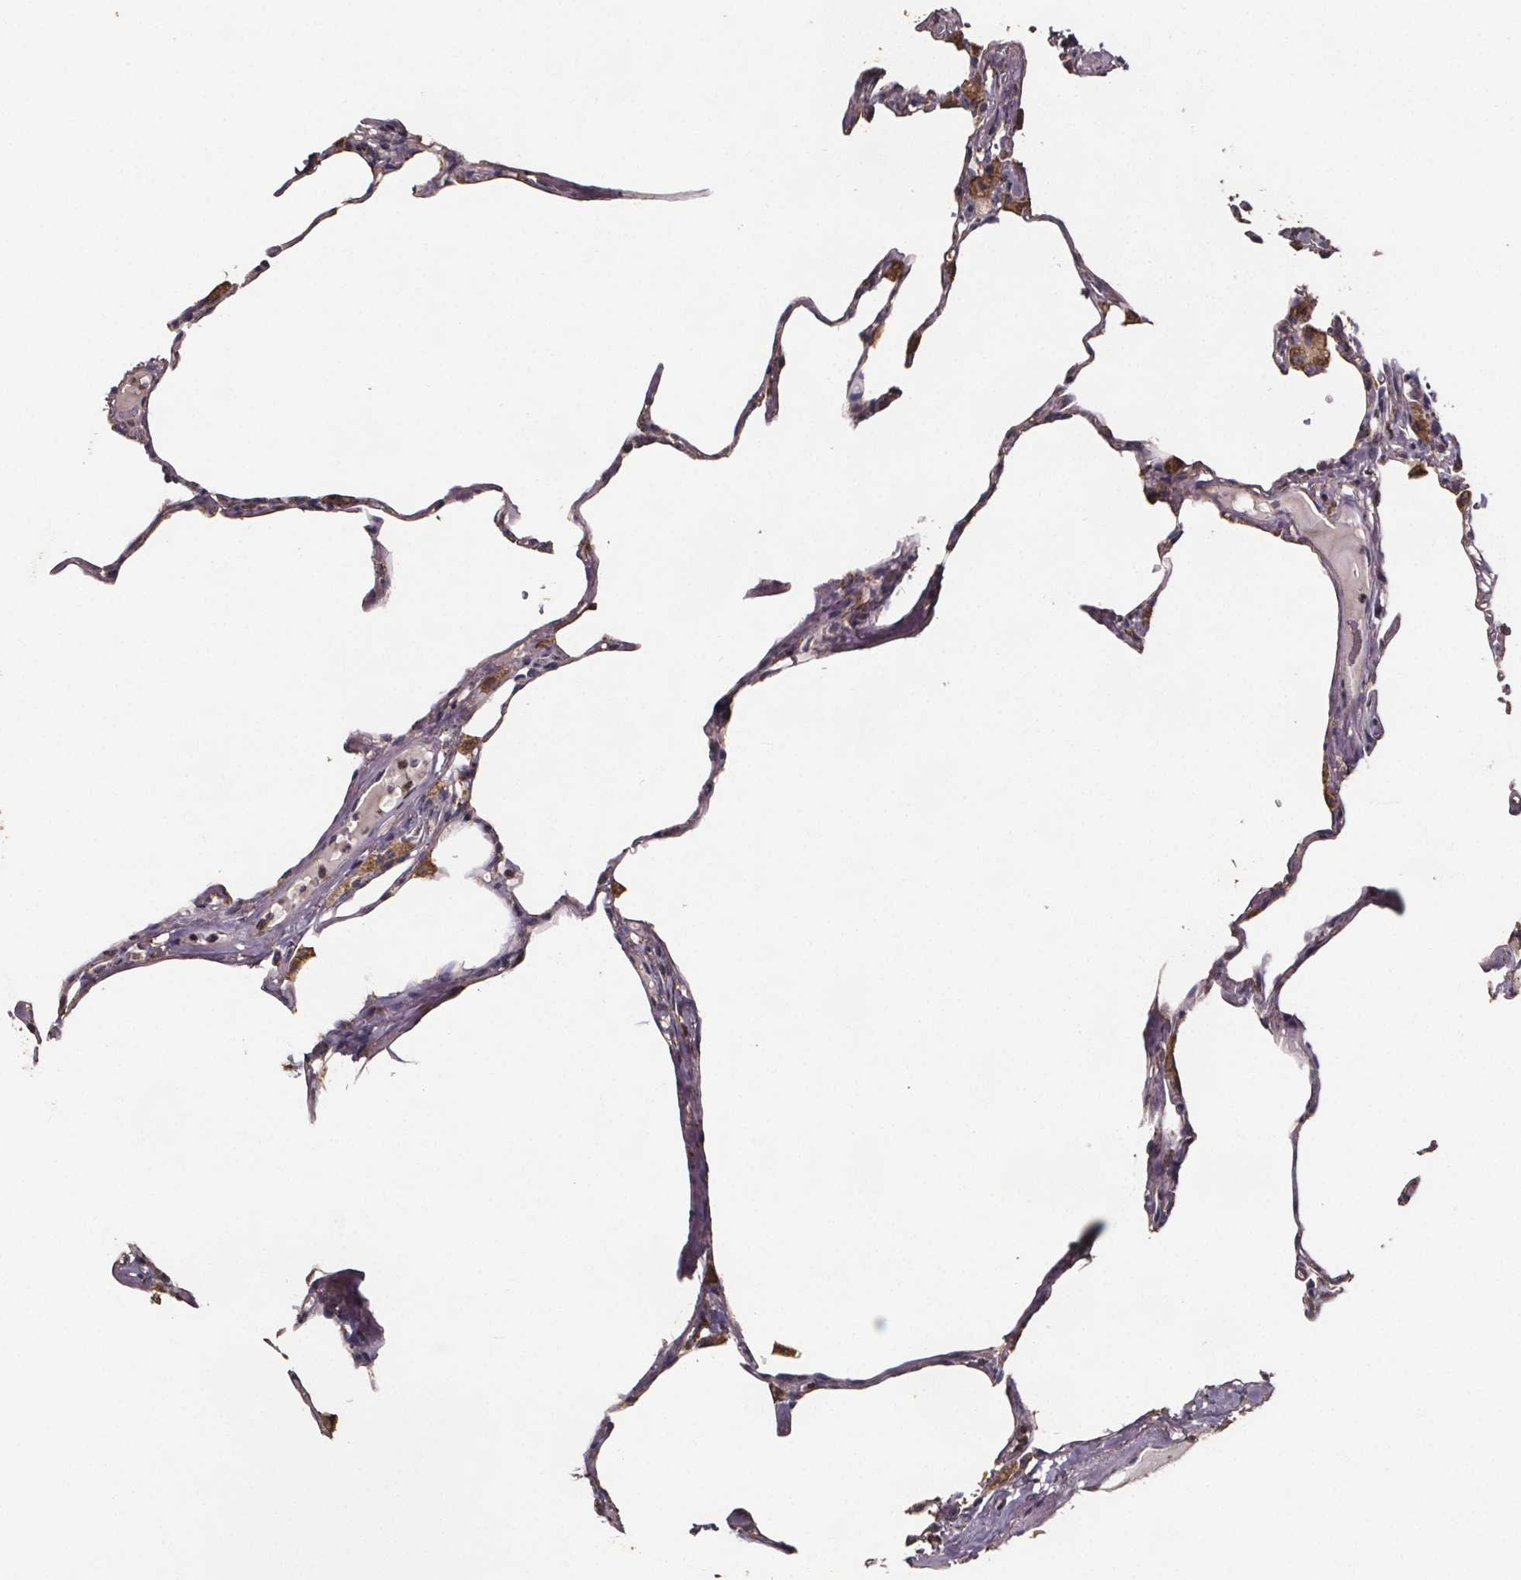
{"staining": {"intensity": "weak", "quantity": "25%-75%", "location": "cytoplasmic/membranous"}, "tissue": "lung", "cell_type": "Alveolar cells", "image_type": "normal", "snomed": [{"axis": "morphology", "description": "Normal tissue, NOS"}, {"axis": "topography", "description": "Lung"}], "caption": "Human lung stained with a protein marker demonstrates weak staining in alveolar cells.", "gene": "SLC35D2", "patient": {"sex": "male", "age": 65}}